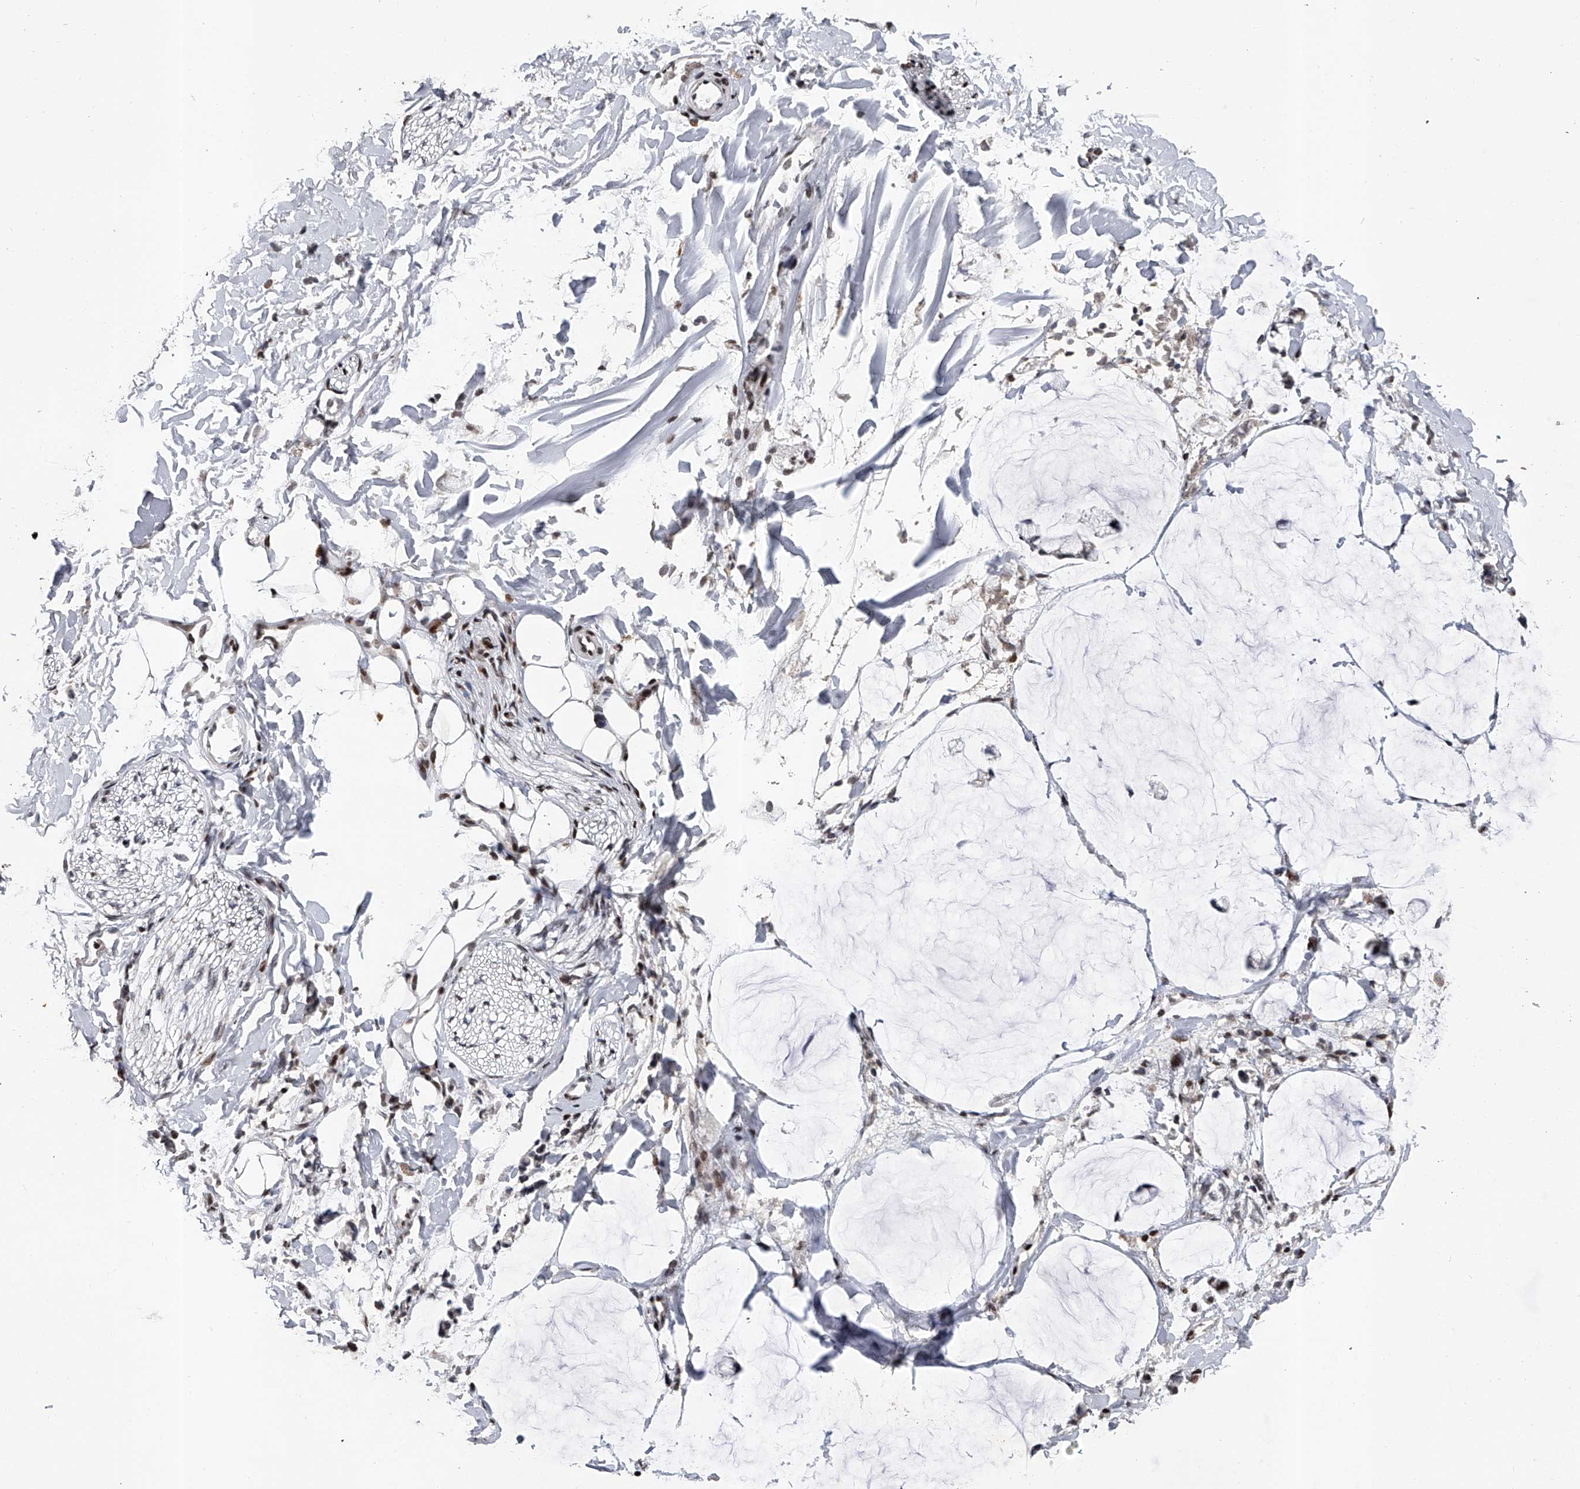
{"staining": {"intensity": "moderate", "quantity": ">75%", "location": "nuclear"}, "tissue": "adipose tissue", "cell_type": "Adipocytes", "image_type": "normal", "snomed": [{"axis": "morphology", "description": "Normal tissue, NOS"}, {"axis": "morphology", "description": "Adenocarcinoma, NOS"}, {"axis": "topography", "description": "Colon"}, {"axis": "topography", "description": "Peripheral nerve tissue"}], "caption": "Adipose tissue stained with a brown dye displays moderate nuclear positive staining in approximately >75% of adipocytes.", "gene": "RWDD2A", "patient": {"sex": "male", "age": 14}}